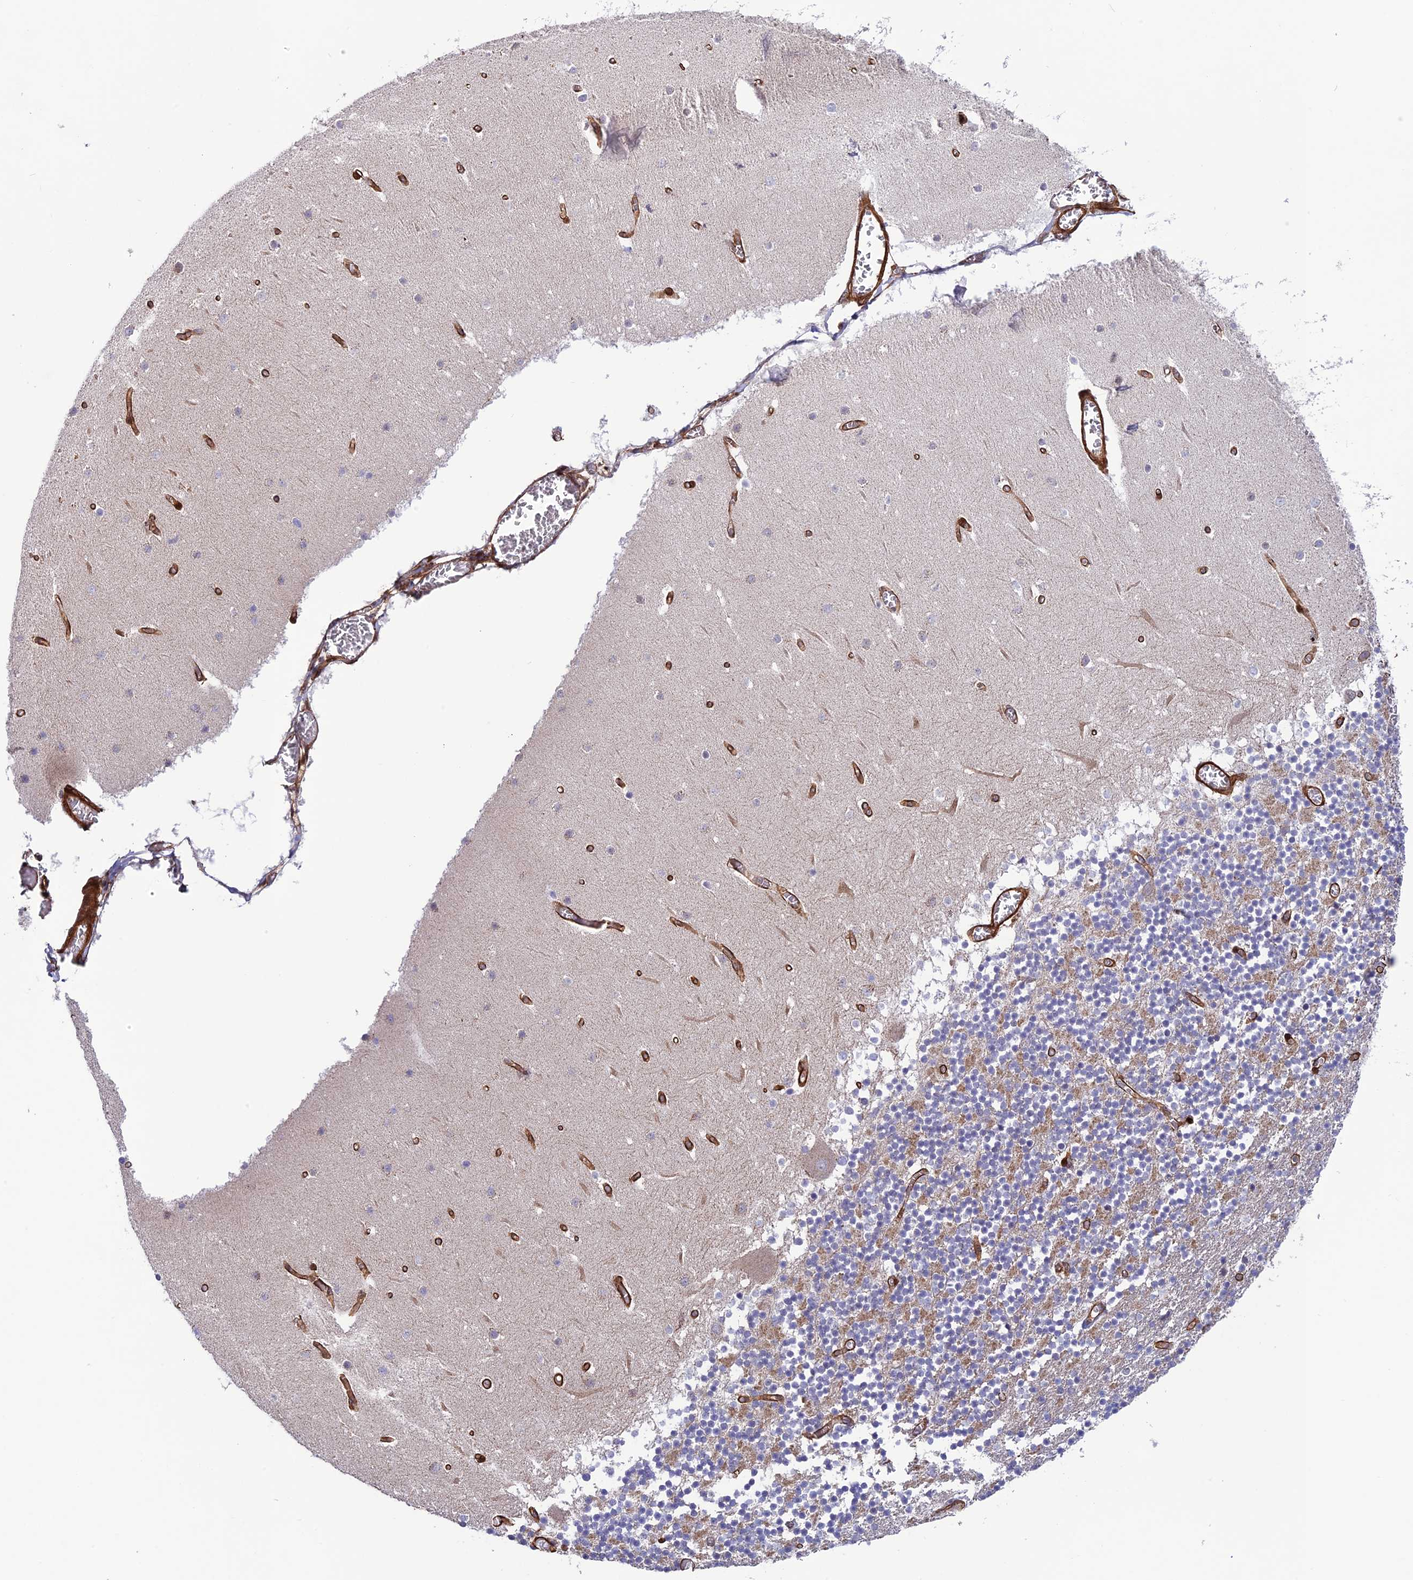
{"staining": {"intensity": "moderate", "quantity": "25%-75%", "location": "cytoplasmic/membranous"}, "tissue": "cerebellum", "cell_type": "Cells in granular layer", "image_type": "normal", "snomed": [{"axis": "morphology", "description": "Normal tissue, NOS"}, {"axis": "topography", "description": "Cerebellum"}], "caption": "This is a micrograph of IHC staining of benign cerebellum, which shows moderate staining in the cytoplasmic/membranous of cells in granular layer.", "gene": "TNS1", "patient": {"sex": "female", "age": 28}}